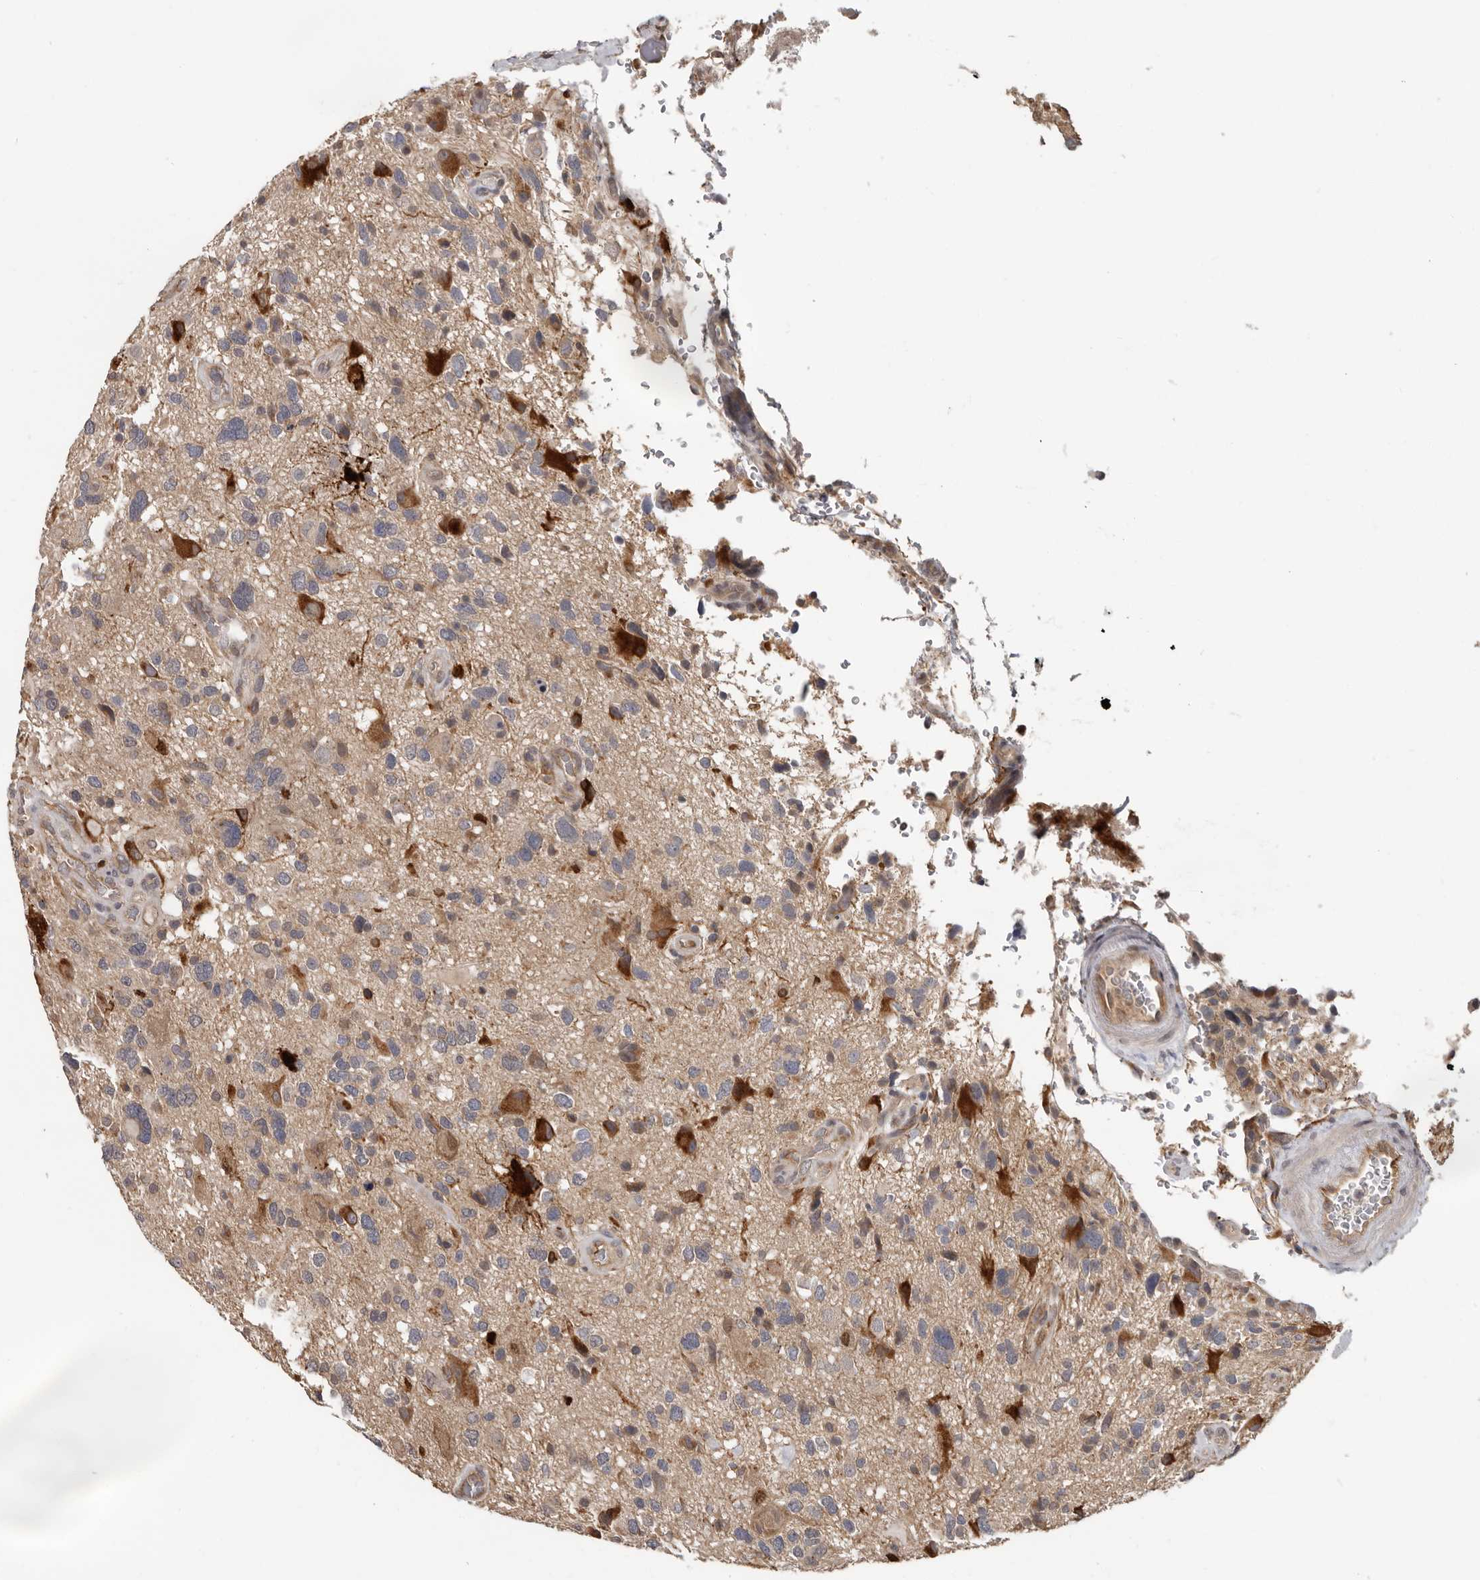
{"staining": {"intensity": "moderate", "quantity": "<25%", "location": "cytoplasmic/membranous"}, "tissue": "glioma", "cell_type": "Tumor cells", "image_type": "cancer", "snomed": [{"axis": "morphology", "description": "Glioma, malignant, High grade"}, {"axis": "topography", "description": "Brain"}], "caption": "Glioma tissue exhibits moderate cytoplasmic/membranous expression in about <25% of tumor cells, visualized by immunohistochemistry. (IHC, brightfield microscopy, high magnification).", "gene": "MTF1", "patient": {"sex": "male", "age": 33}}